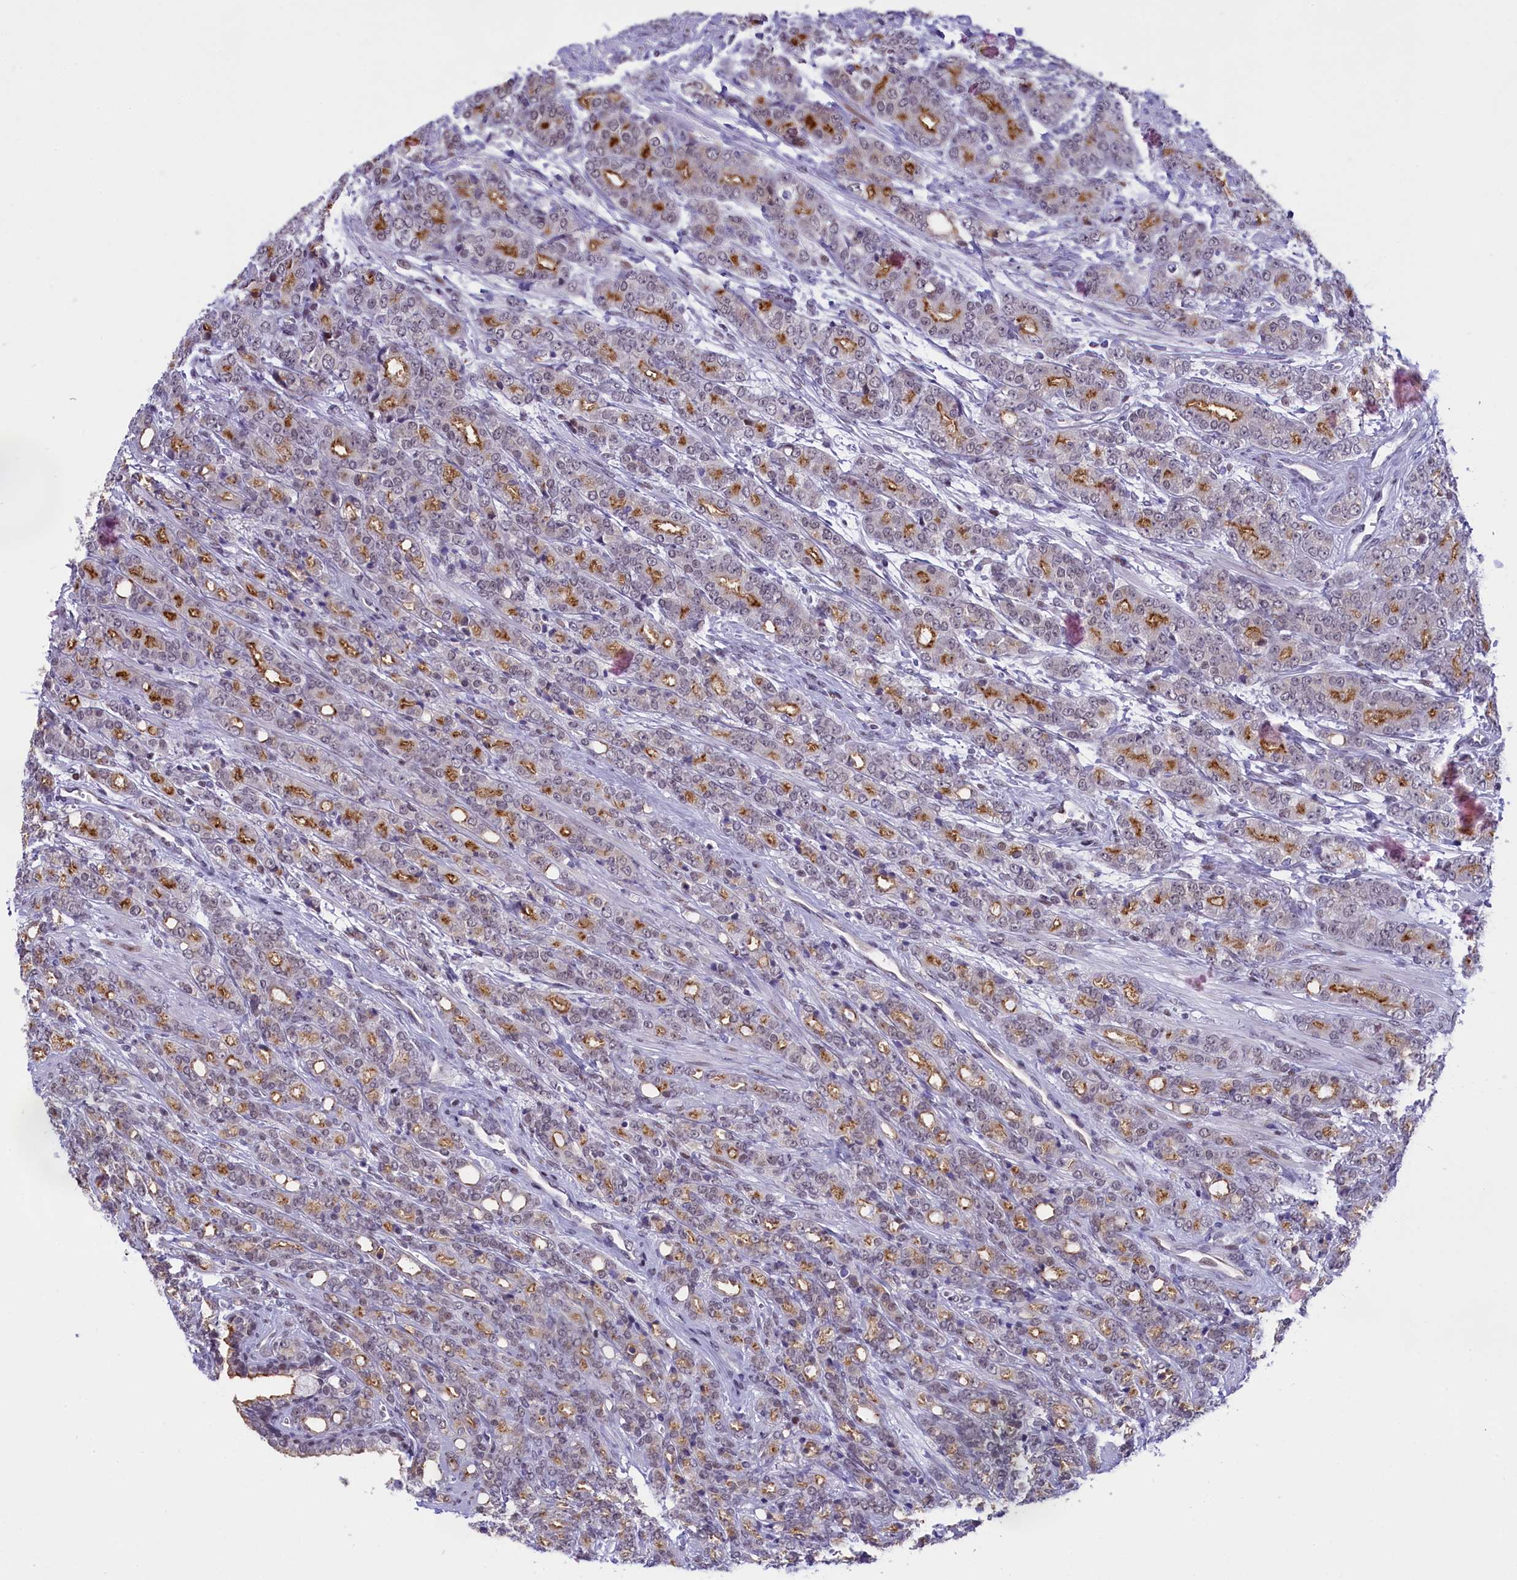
{"staining": {"intensity": "moderate", "quantity": "25%-75%", "location": "cytoplasmic/membranous"}, "tissue": "prostate cancer", "cell_type": "Tumor cells", "image_type": "cancer", "snomed": [{"axis": "morphology", "description": "Adenocarcinoma, High grade"}, {"axis": "topography", "description": "Prostate"}], "caption": "Prostate cancer (adenocarcinoma (high-grade)) tissue shows moderate cytoplasmic/membranous positivity in about 25%-75% of tumor cells, visualized by immunohistochemistry. (DAB (3,3'-diaminobenzidine) = brown stain, brightfield microscopy at high magnification).", "gene": "SPIRE2", "patient": {"sex": "male", "age": 62}}